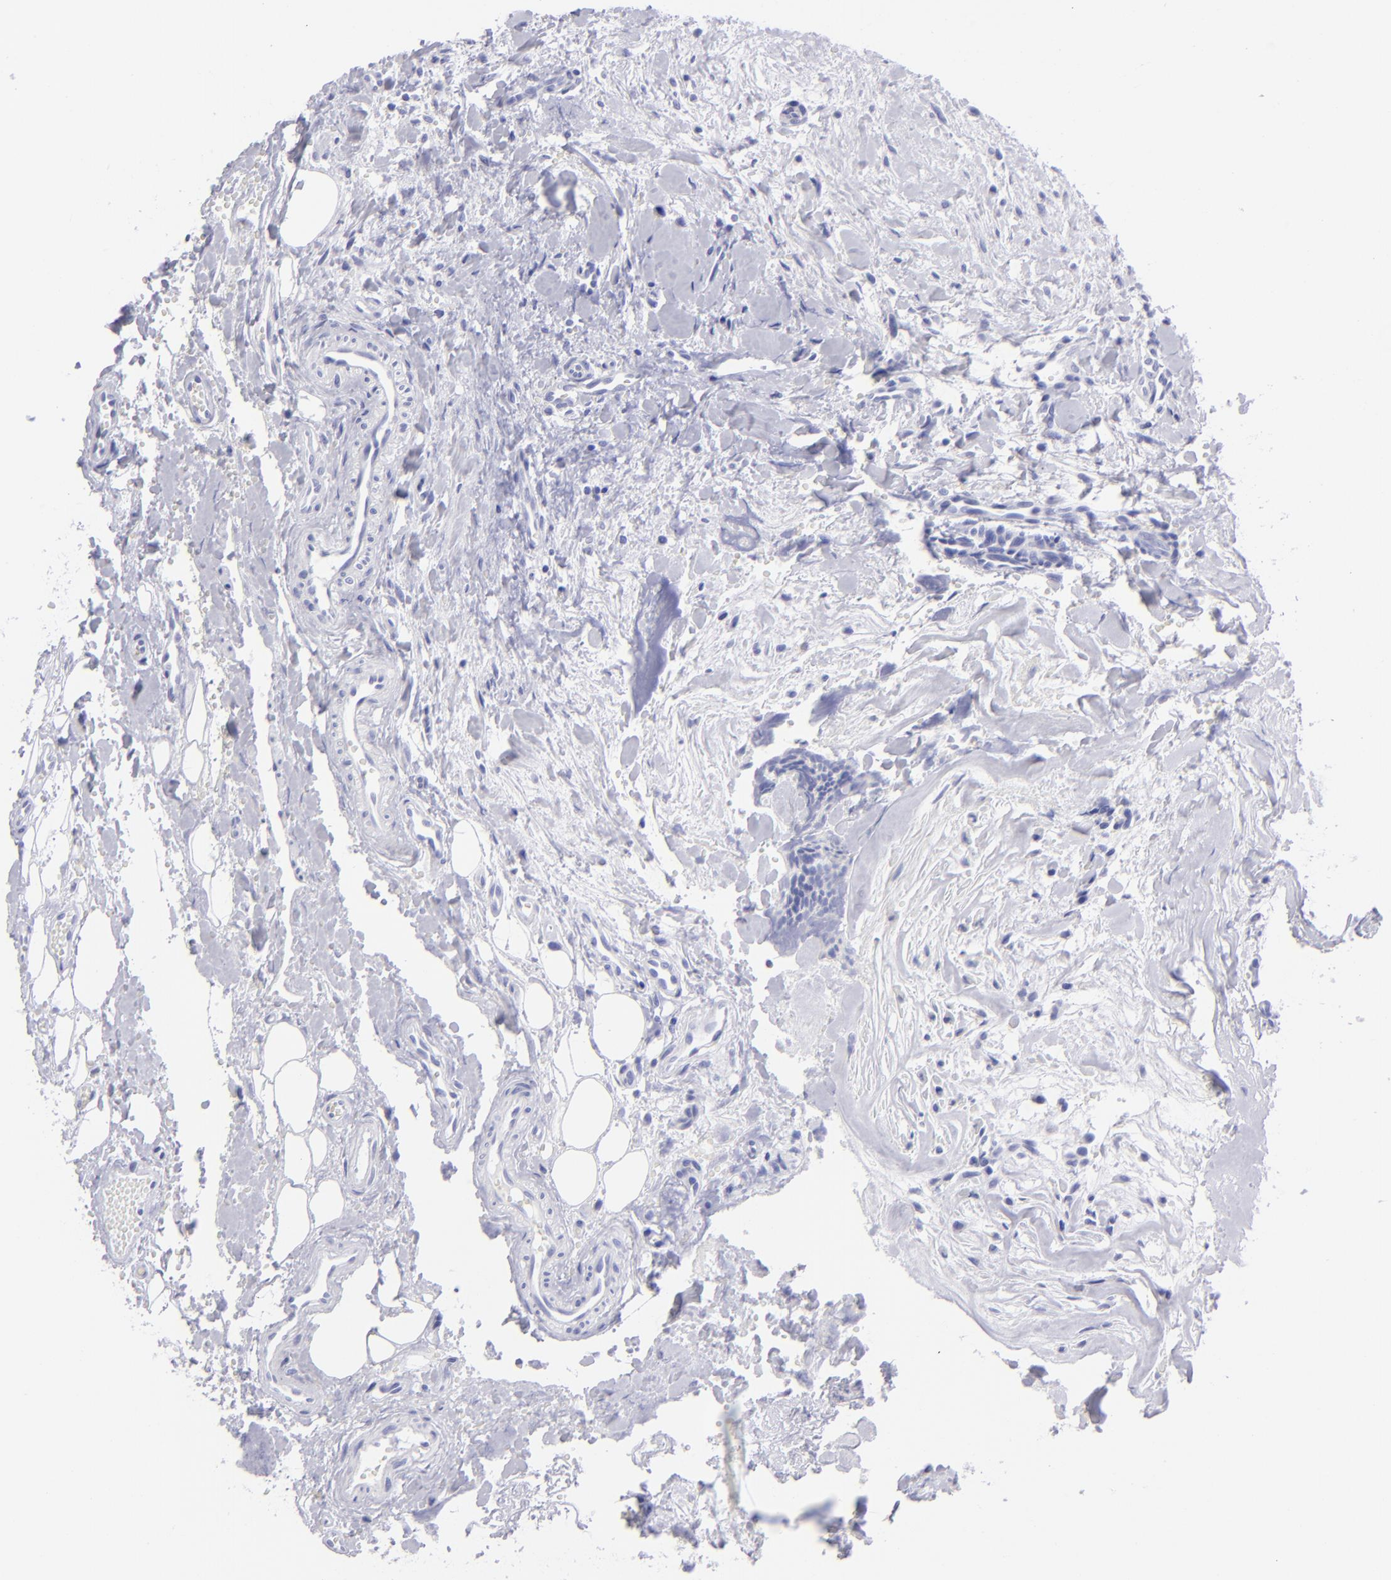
{"staining": {"intensity": "negative", "quantity": "none", "location": "none"}, "tissue": "head and neck cancer", "cell_type": "Tumor cells", "image_type": "cancer", "snomed": [{"axis": "morphology", "description": "Squamous cell carcinoma, NOS"}, {"axis": "topography", "description": "Salivary gland"}, {"axis": "topography", "description": "Head-Neck"}], "caption": "Protein analysis of head and neck squamous cell carcinoma exhibits no significant staining in tumor cells.", "gene": "SLC1A3", "patient": {"sex": "male", "age": 70}}